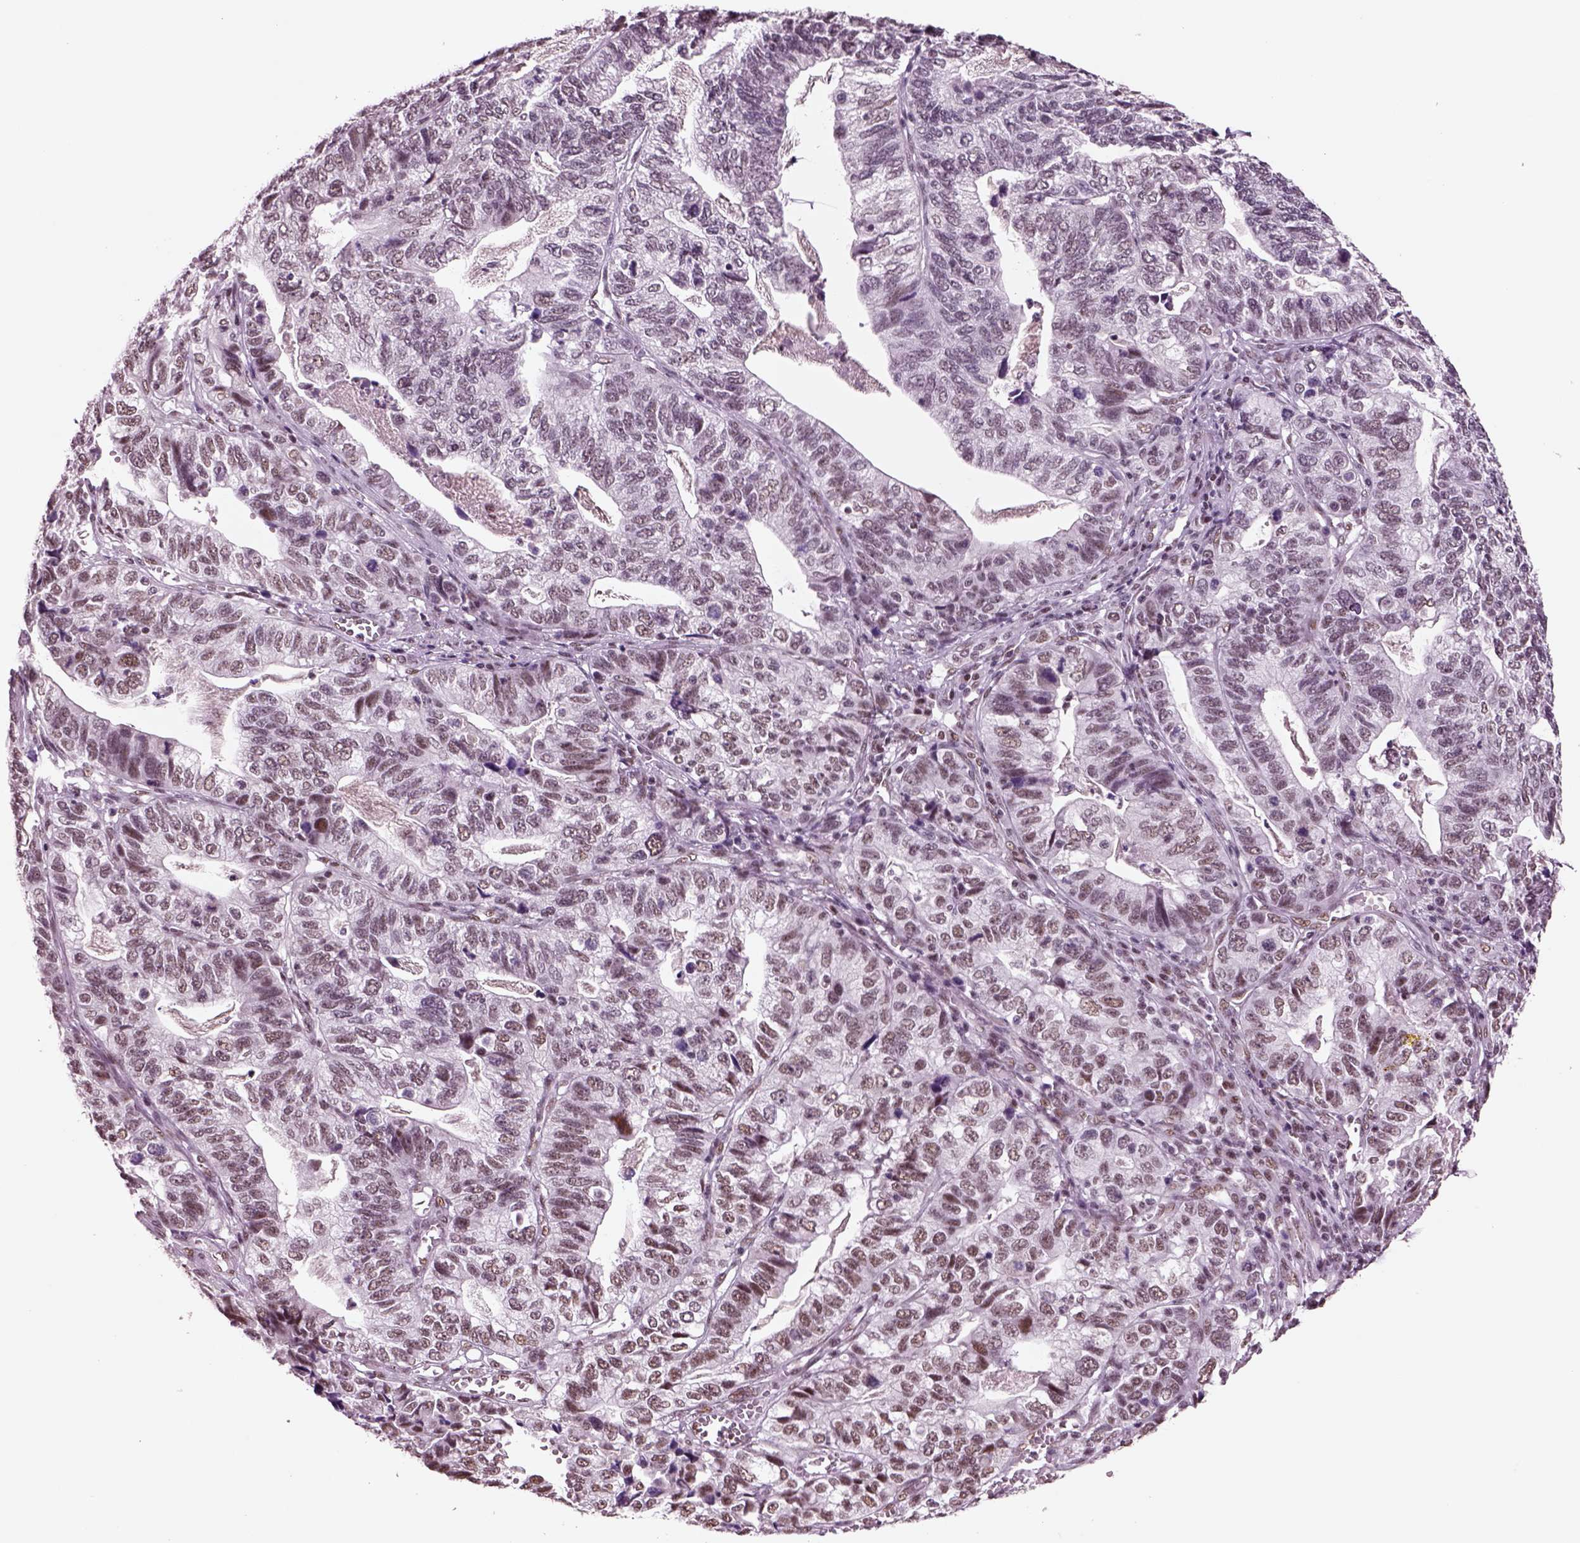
{"staining": {"intensity": "moderate", "quantity": "<25%", "location": "nuclear"}, "tissue": "stomach cancer", "cell_type": "Tumor cells", "image_type": "cancer", "snomed": [{"axis": "morphology", "description": "Adenocarcinoma, NOS"}, {"axis": "topography", "description": "Stomach, upper"}], "caption": "A brown stain labels moderate nuclear expression of a protein in stomach cancer (adenocarcinoma) tumor cells.", "gene": "SEPHS1", "patient": {"sex": "female", "age": 67}}